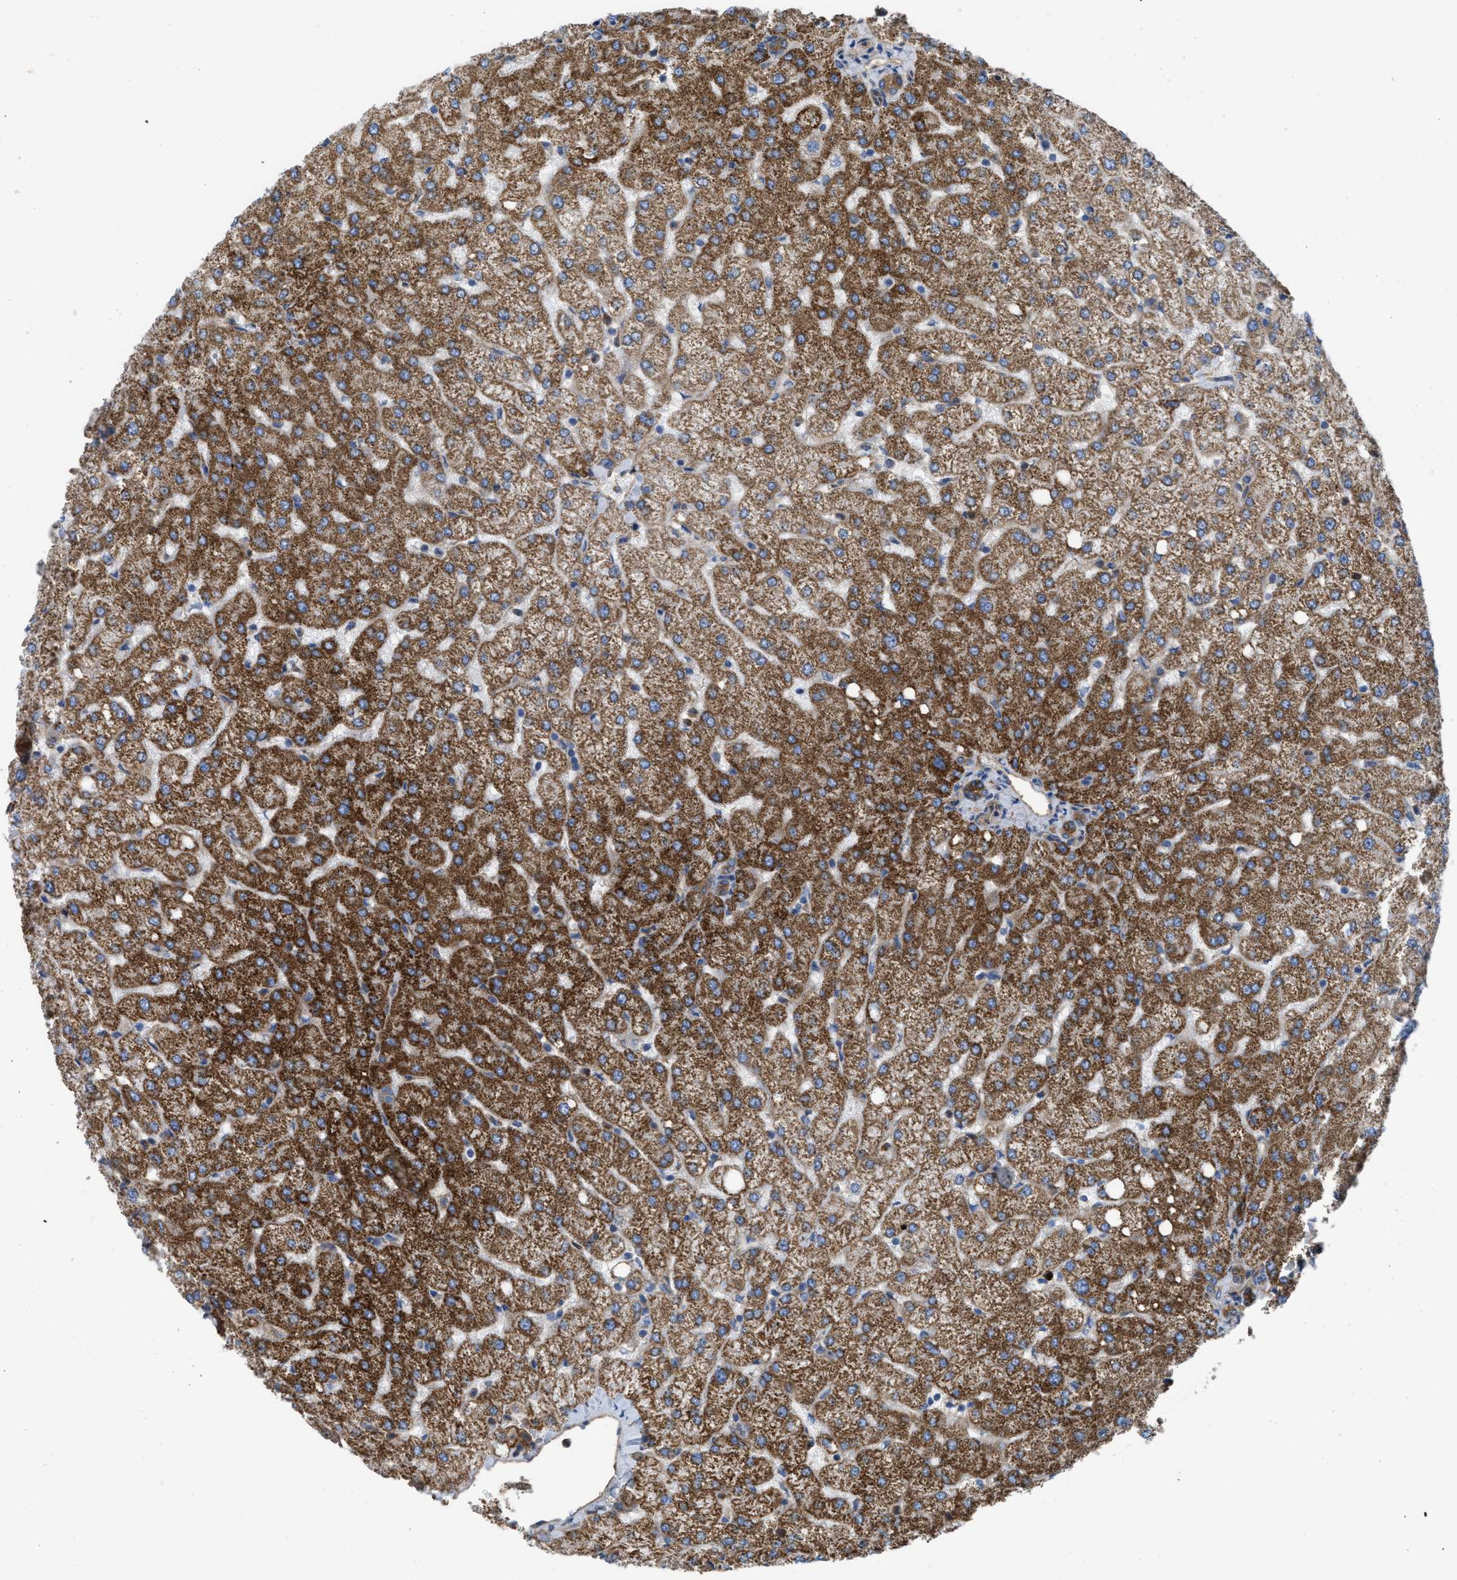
{"staining": {"intensity": "moderate", "quantity": ">75%", "location": "cytoplasmic/membranous"}, "tissue": "liver", "cell_type": "Cholangiocytes", "image_type": "normal", "snomed": [{"axis": "morphology", "description": "Normal tissue, NOS"}, {"axis": "topography", "description": "Liver"}], "caption": "A micrograph showing moderate cytoplasmic/membranous staining in about >75% of cholangiocytes in benign liver, as visualized by brown immunohistochemical staining.", "gene": "TRIOBP", "patient": {"sex": "female", "age": 54}}